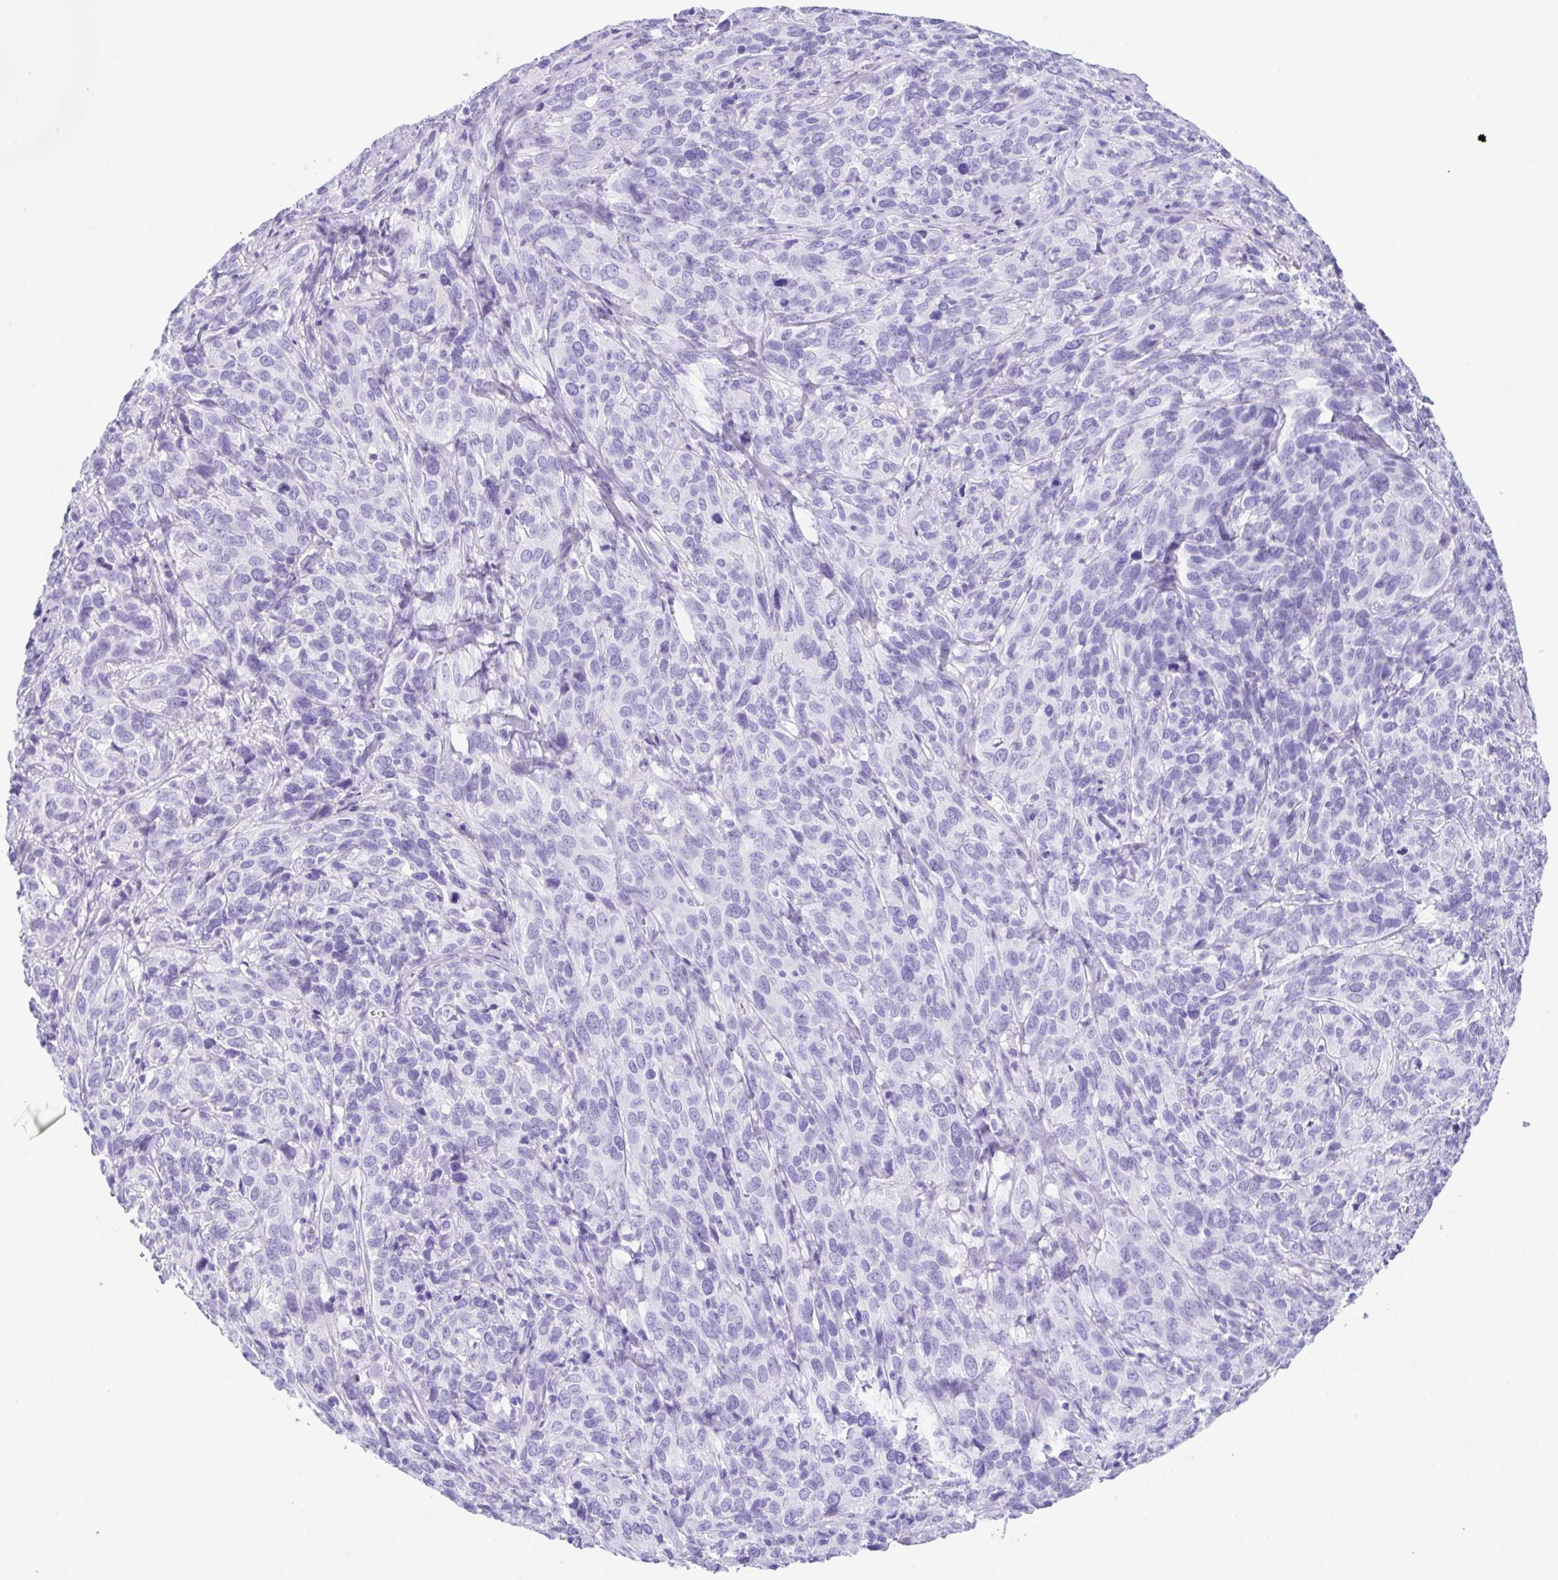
{"staining": {"intensity": "negative", "quantity": "none", "location": "none"}, "tissue": "cervical cancer", "cell_type": "Tumor cells", "image_type": "cancer", "snomed": [{"axis": "morphology", "description": "Squamous cell carcinoma, NOS"}, {"axis": "topography", "description": "Cervix"}], "caption": "A histopathology image of squamous cell carcinoma (cervical) stained for a protein demonstrates no brown staining in tumor cells.", "gene": "CPA1", "patient": {"sex": "female", "age": 51}}